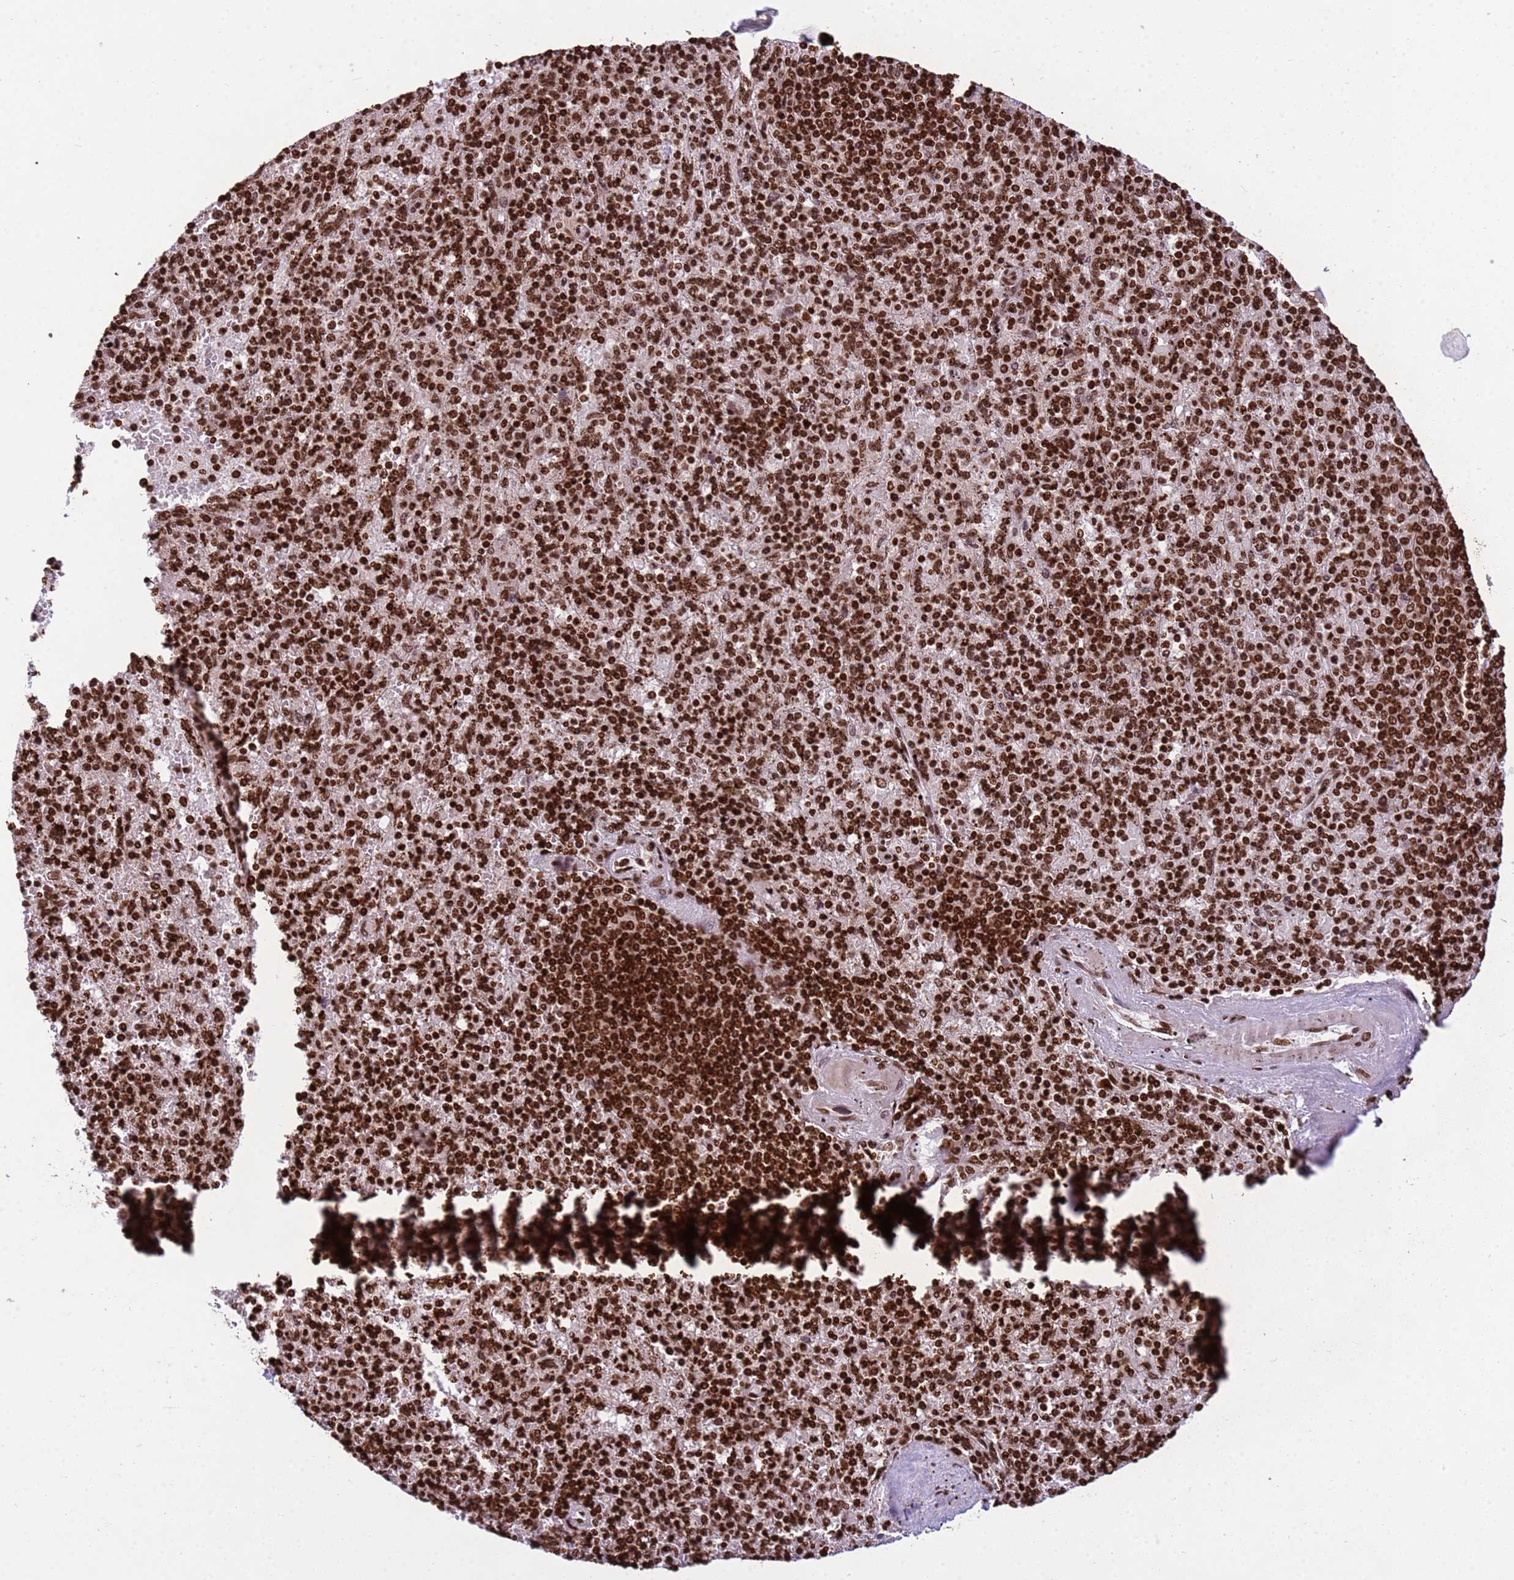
{"staining": {"intensity": "strong", "quantity": ">75%", "location": "nuclear"}, "tissue": "spleen", "cell_type": "Cells in red pulp", "image_type": "normal", "snomed": [{"axis": "morphology", "description": "Normal tissue, NOS"}, {"axis": "topography", "description": "Spleen"}], "caption": "Protein staining of normal spleen reveals strong nuclear positivity in approximately >75% of cells in red pulp.", "gene": "H3", "patient": {"sex": "male", "age": 82}}